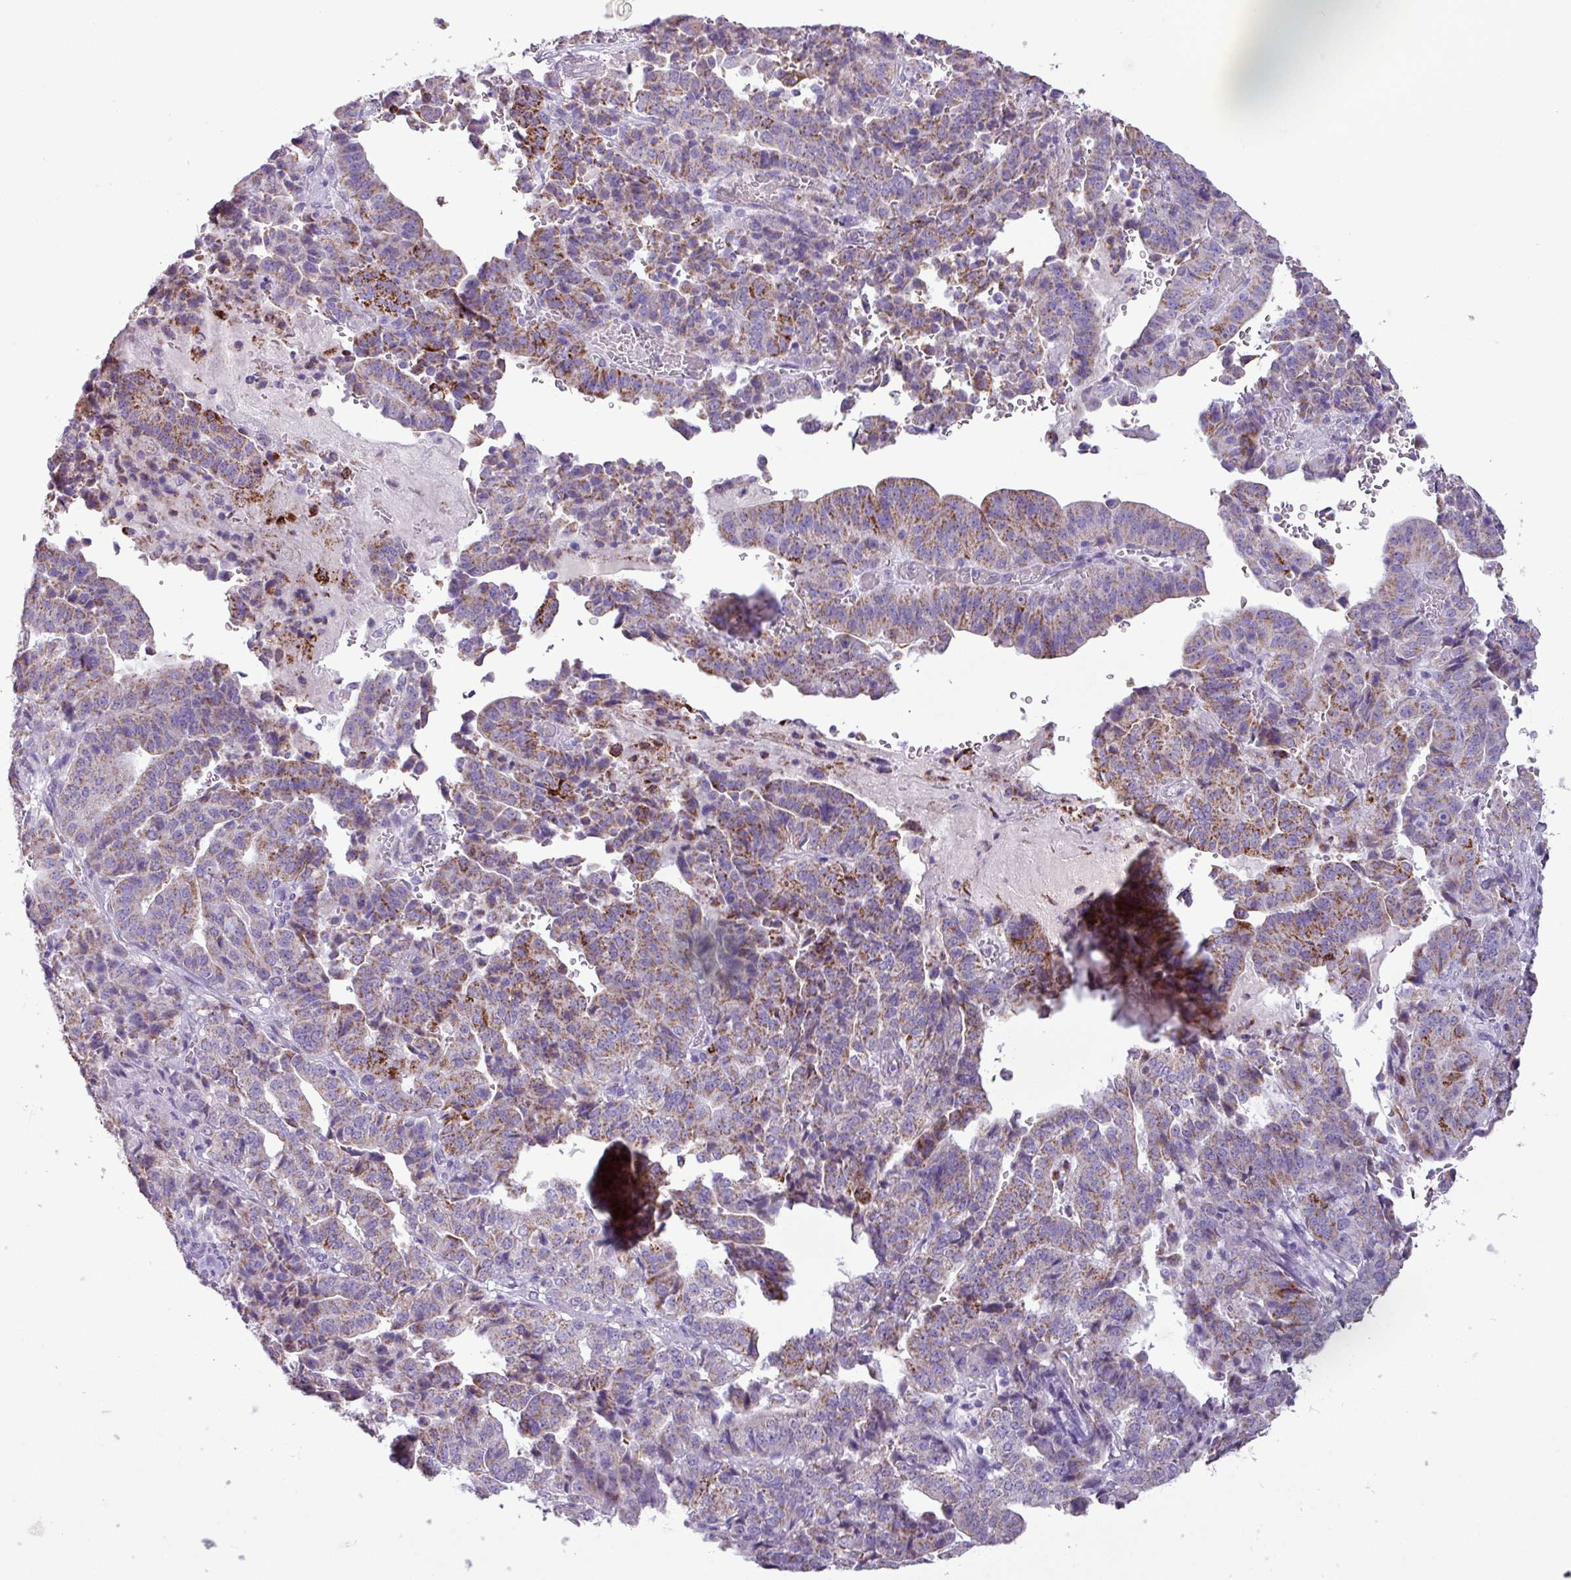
{"staining": {"intensity": "moderate", "quantity": ">75%", "location": "cytoplasmic/membranous"}, "tissue": "stomach cancer", "cell_type": "Tumor cells", "image_type": "cancer", "snomed": [{"axis": "morphology", "description": "Adenocarcinoma, NOS"}, {"axis": "topography", "description": "Stomach"}], "caption": "A brown stain labels moderate cytoplasmic/membranous expression of a protein in human adenocarcinoma (stomach) tumor cells. (Stains: DAB (3,3'-diaminobenzidine) in brown, nuclei in blue, Microscopy: brightfield microscopy at high magnification).", "gene": "ZNF667", "patient": {"sex": "male", "age": 48}}